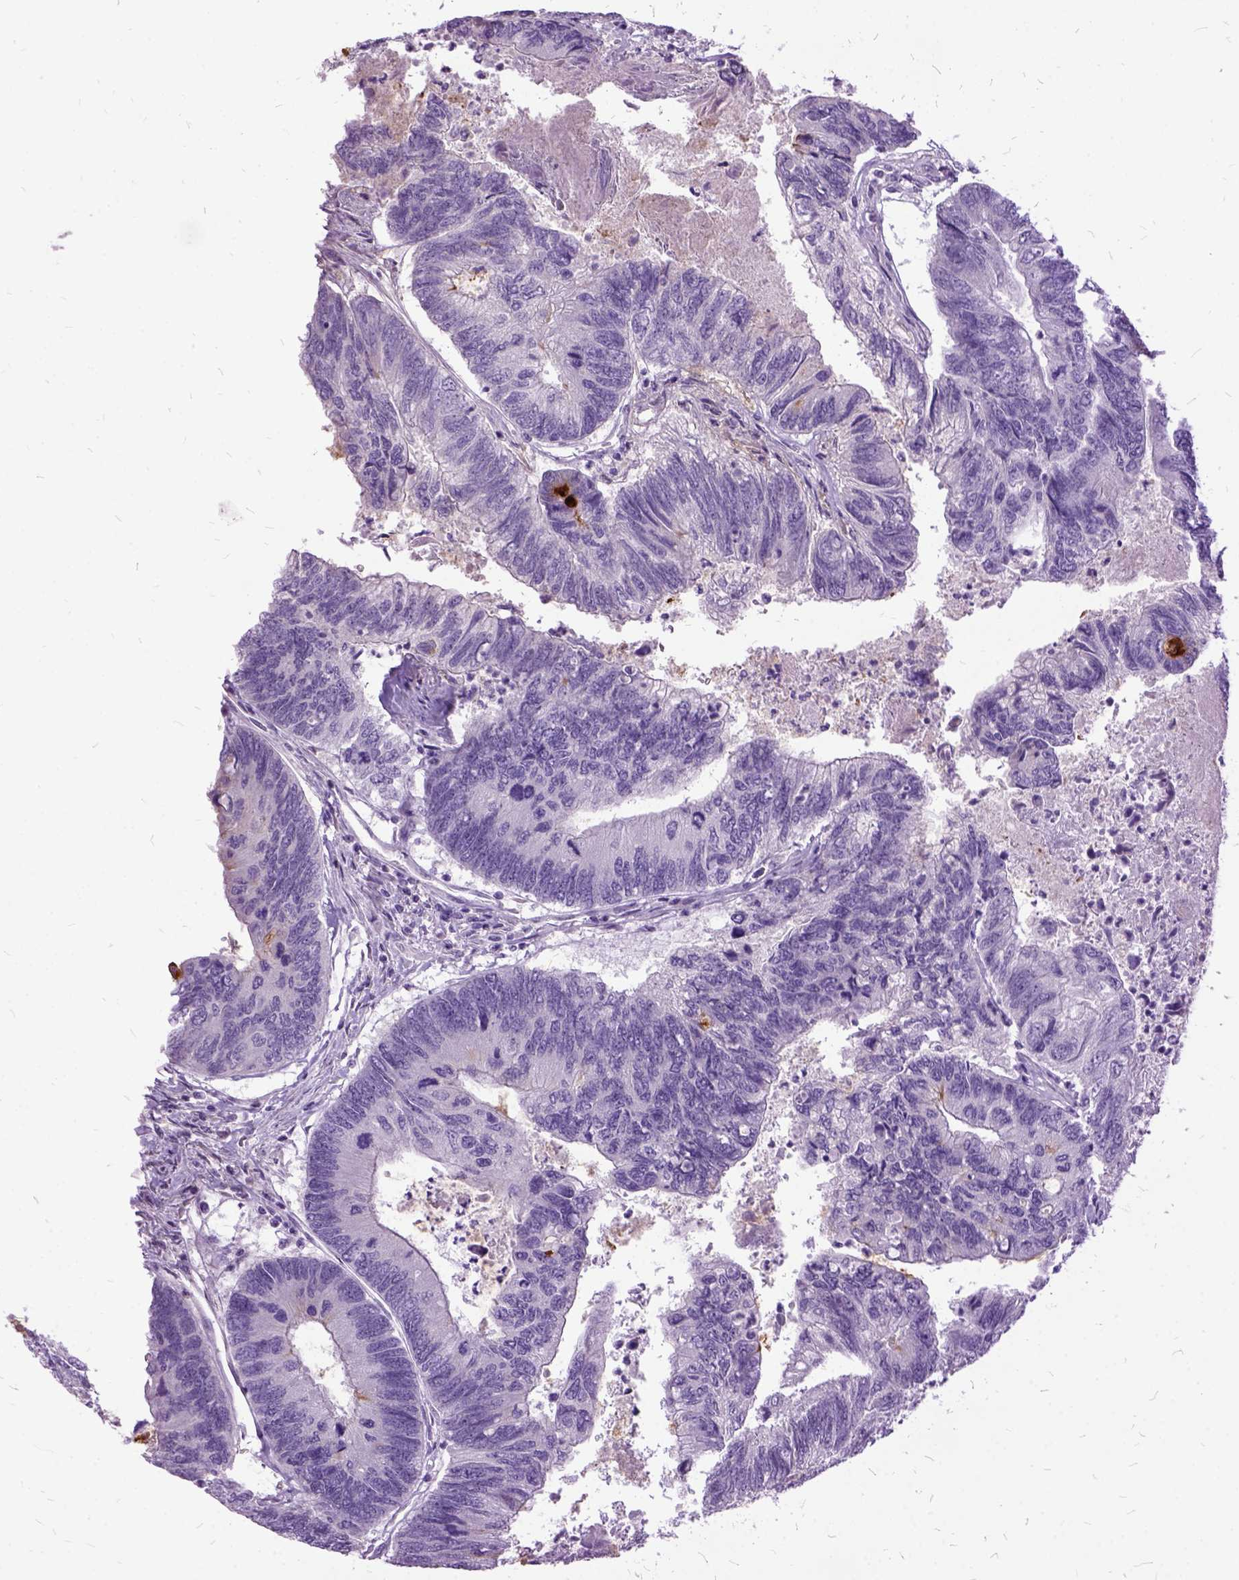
{"staining": {"intensity": "negative", "quantity": "none", "location": "none"}, "tissue": "colorectal cancer", "cell_type": "Tumor cells", "image_type": "cancer", "snomed": [{"axis": "morphology", "description": "Adenocarcinoma, NOS"}, {"axis": "topography", "description": "Colon"}], "caption": "This micrograph is of colorectal adenocarcinoma stained with IHC to label a protein in brown with the nuclei are counter-stained blue. There is no staining in tumor cells.", "gene": "MME", "patient": {"sex": "female", "age": 67}}